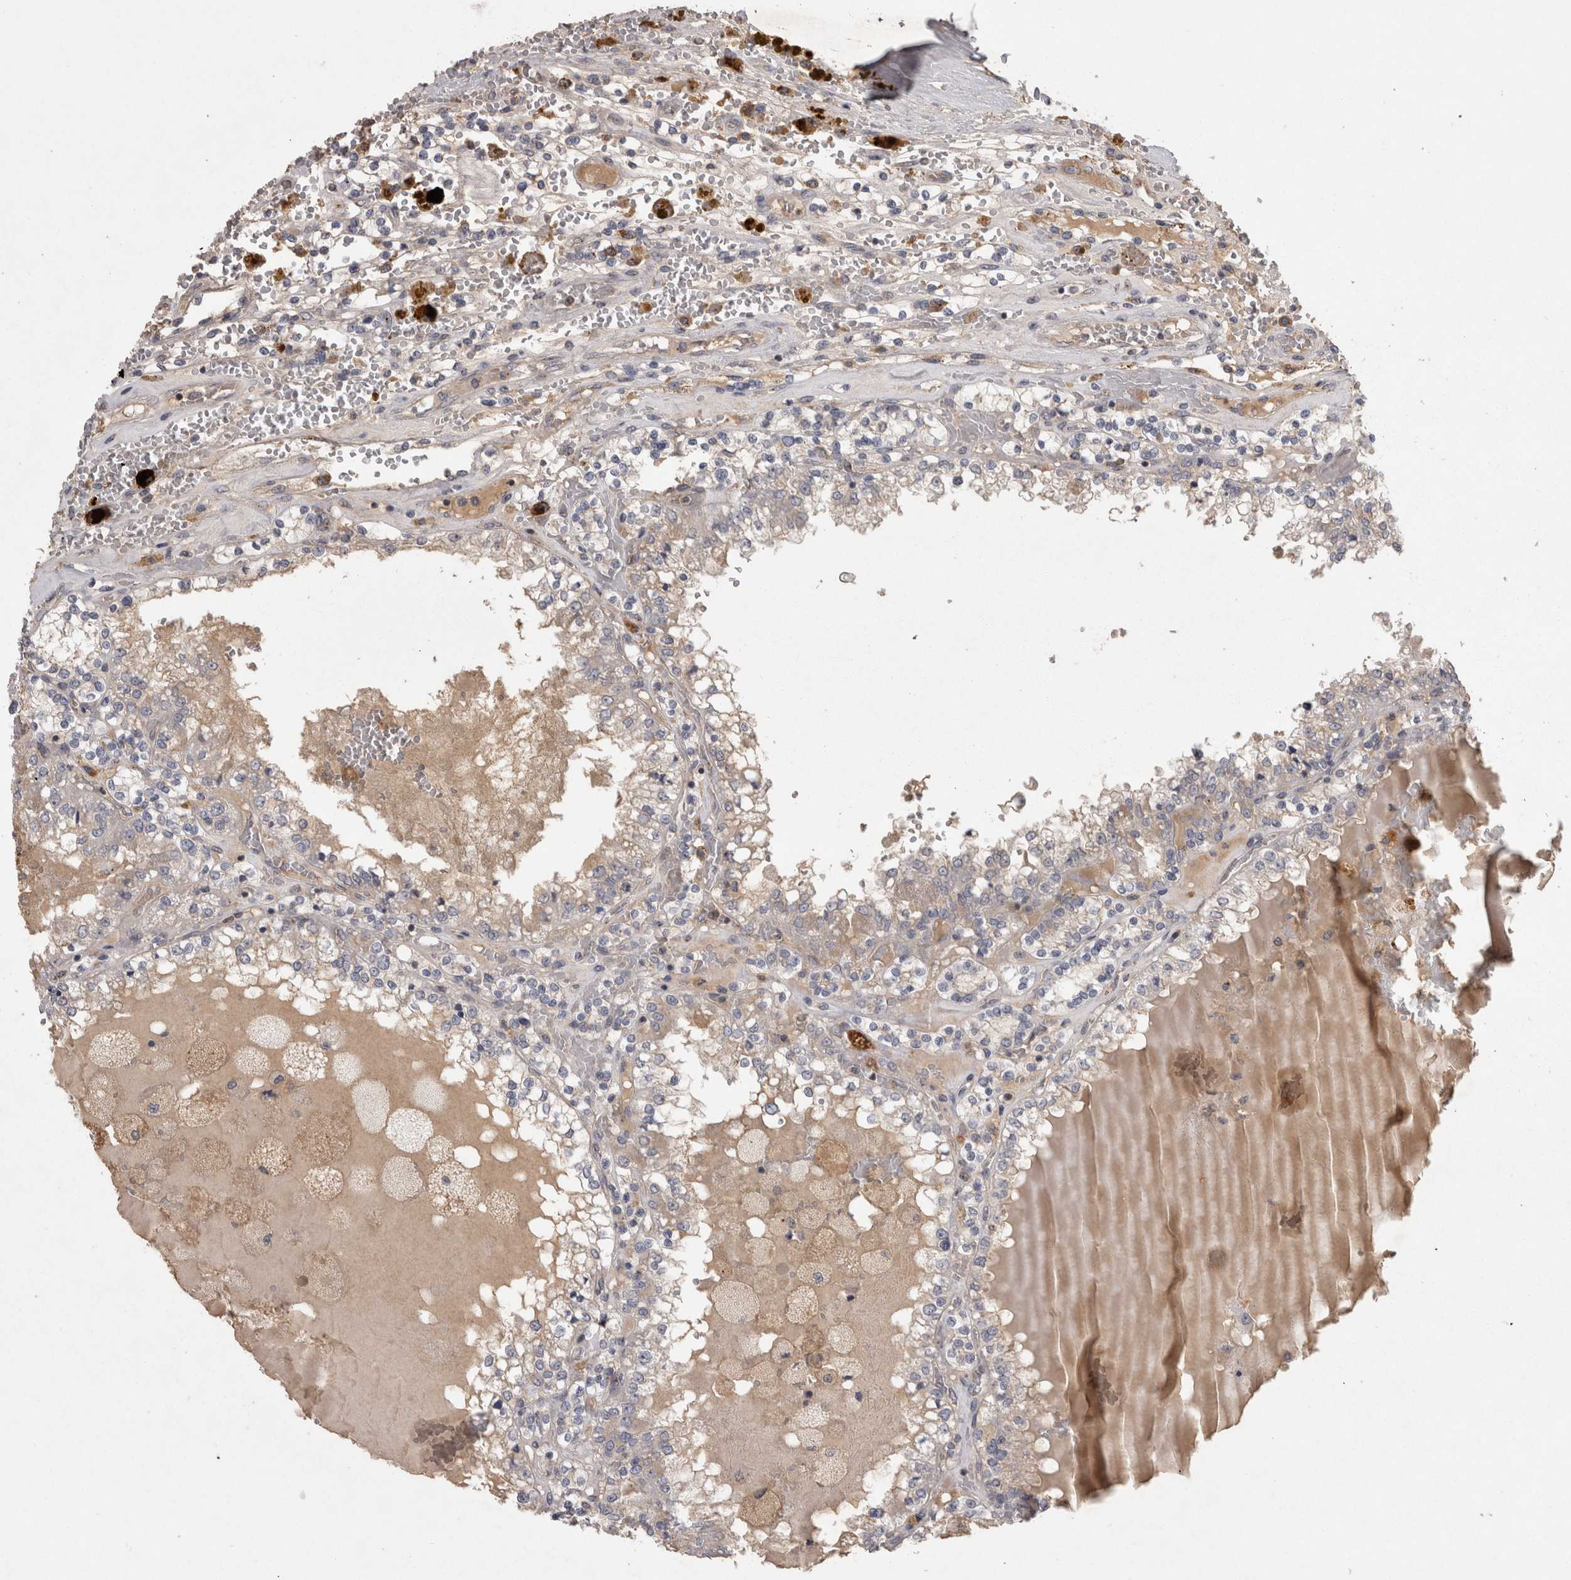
{"staining": {"intensity": "weak", "quantity": "<25%", "location": "cytoplasmic/membranous"}, "tissue": "renal cancer", "cell_type": "Tumor cells", "image_type": "cancer", "snomed": [{"axis": "morphology", "description": "Adenocarcinoma, NOS"}, {"axis": "topography", "description": "Kidney"}], "caption": "Tumor cells are negative for brown protein staining in renal adenocarcinoma.", "gene": "PCM1", "patient": {"sex": "female", "age": 56}}